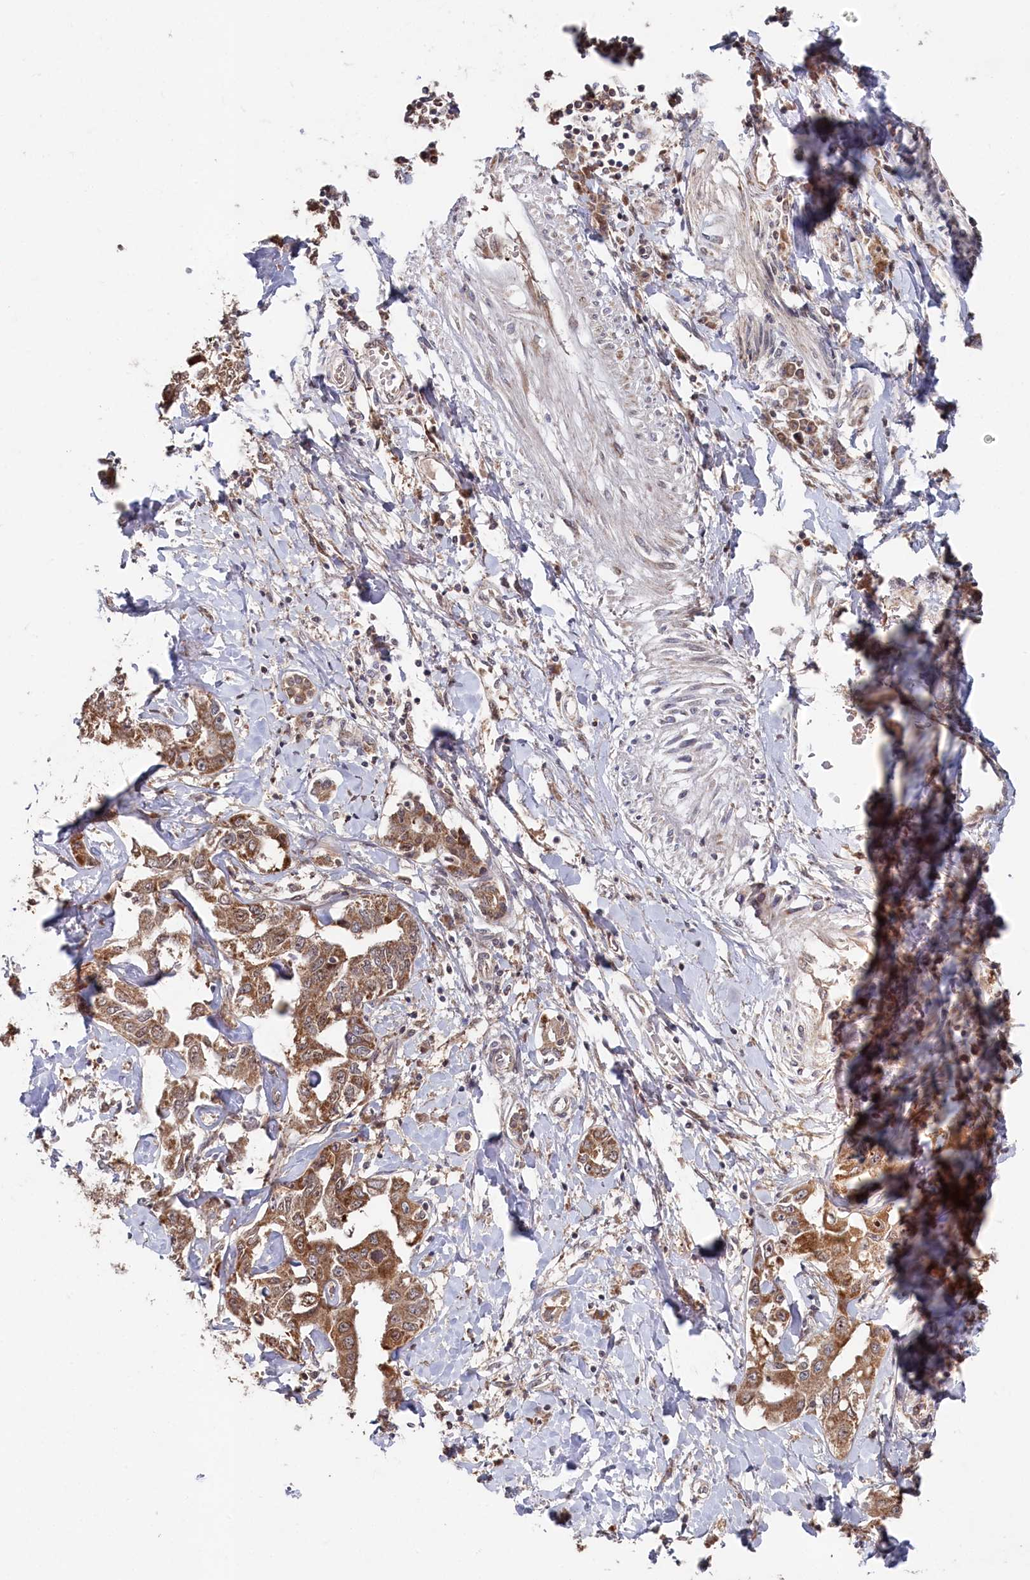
{"staining": {"intensity": "moderate", "quantity": ">75%", "location": "cytoplasmic/membranous"}, "tissue": "liver cancer", "cell_type": "Tumor cells", "image_type": "cancer", "snomed": [{"axis": "morphology", "description": "Cholangiocarcinoma"}, {"axis": "topography", "description": "Liver"}], "caption": "High-power microscopy captured an IHC micrograph of liver cancer (cholangiocarcinoma), revealing moderate cytoplasmic/membranous expression in about >75% of tumor cells. Using DAB (3,3'-diaminobenzidine) (brown) and hematoxylin (blue) stains, captured at high magnification using brightfield microscopy.", "gene": "WAPL", "patient": {"sex": "male", "age": 59}}